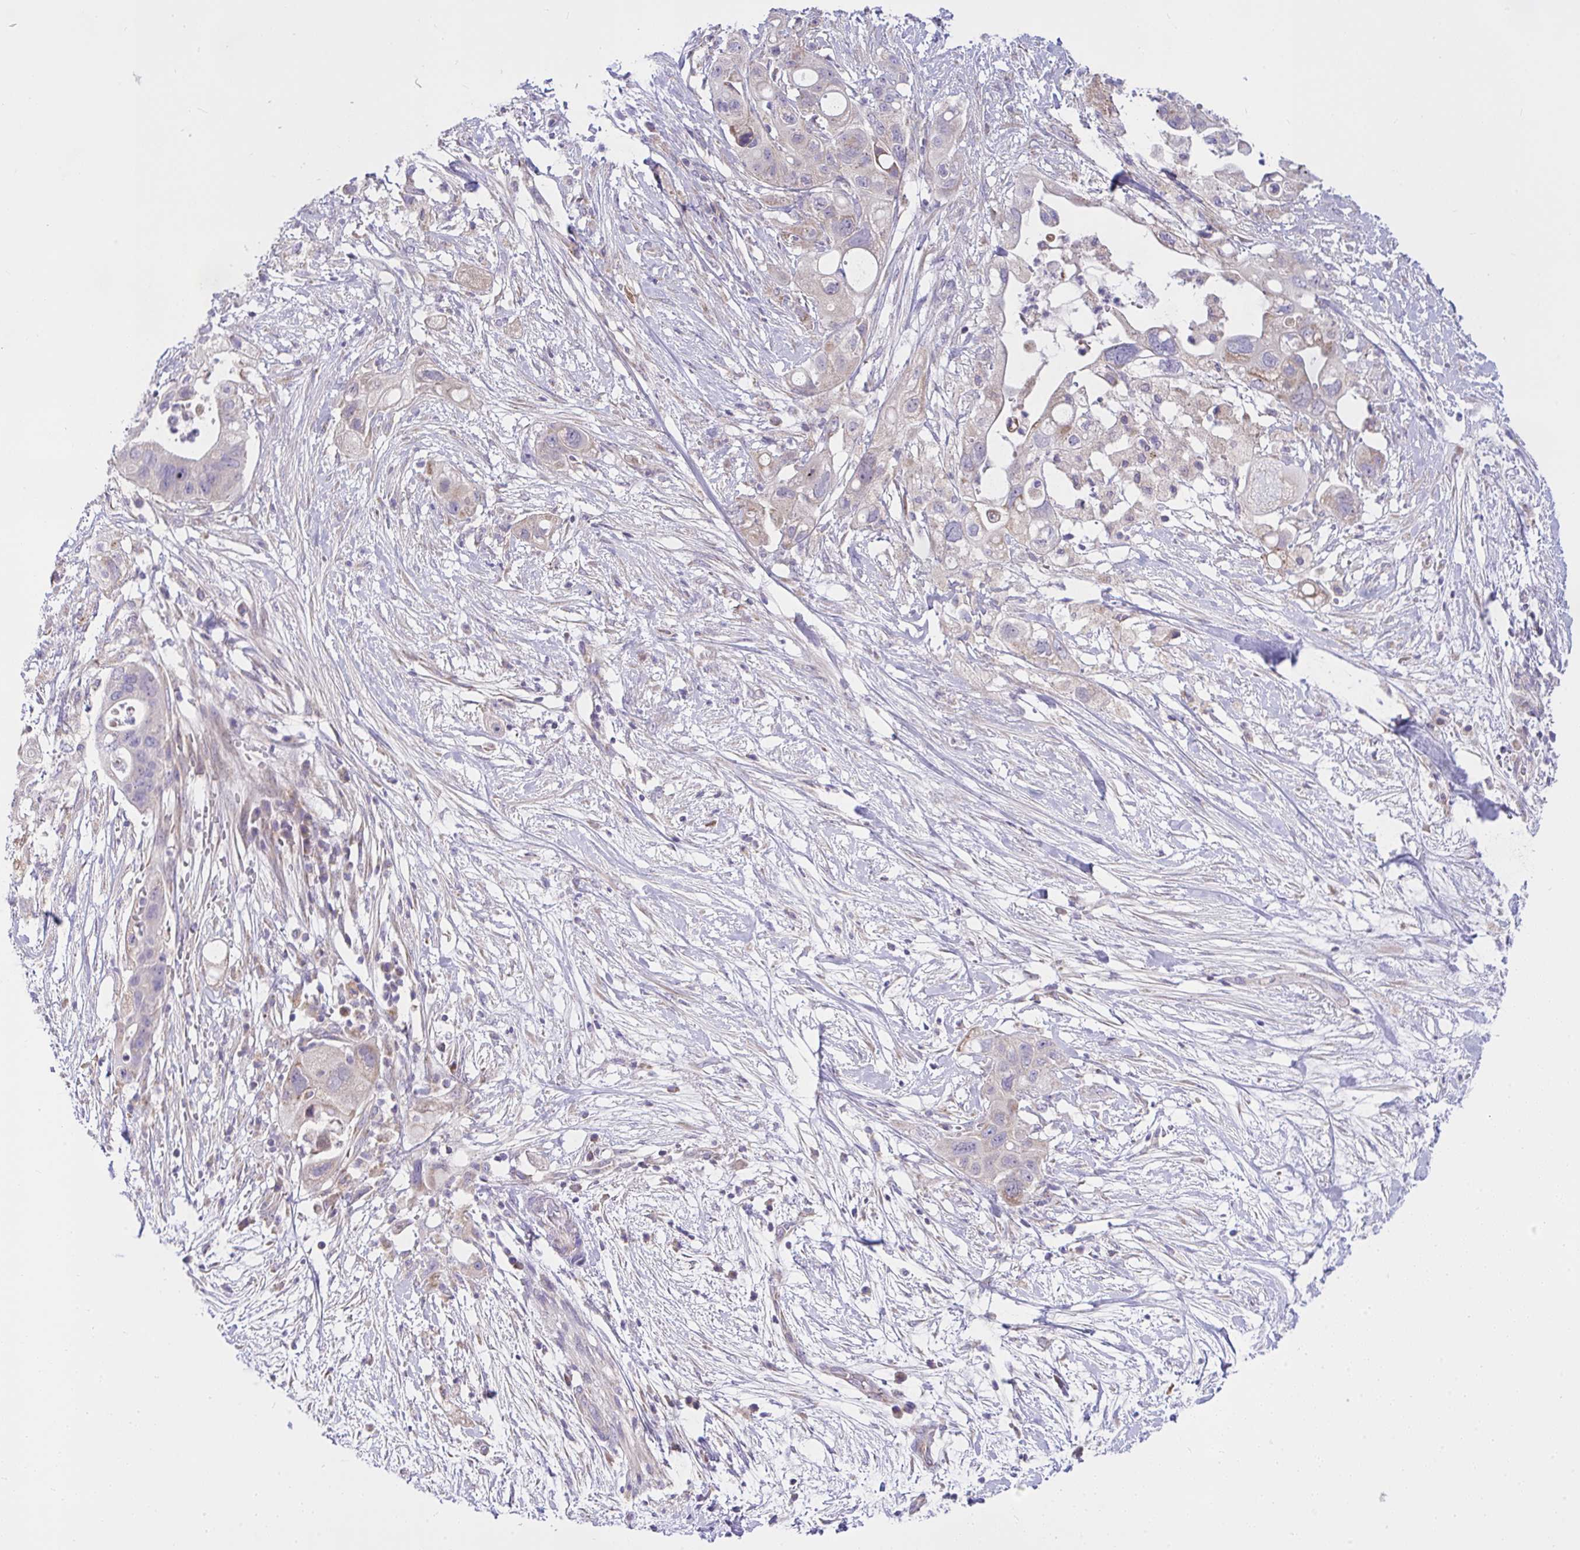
{"staining": {"intensity": "negative", "quantity": "none", "location": "none"}, "tissue": "pancreatic cancer", "cell_type": "Tumor cells", "image_type": "cancer", "snomed": [{"axis": "morphology", "description": "Adenocarcinoma, NOS"}, {"axis": "topography", "description": "Pancreas"}], "caption": "Immunohistochemical staining of human pancreatic cancer (adenocarcinoma) demonstrates no significant staining in tumor cells. (Brightfield microscopy of DAB (3,3'-diaminobenzidine) IHC at high magnification).", "gene": "CEP63", "patient": {"sex": "female", "age": 72}}